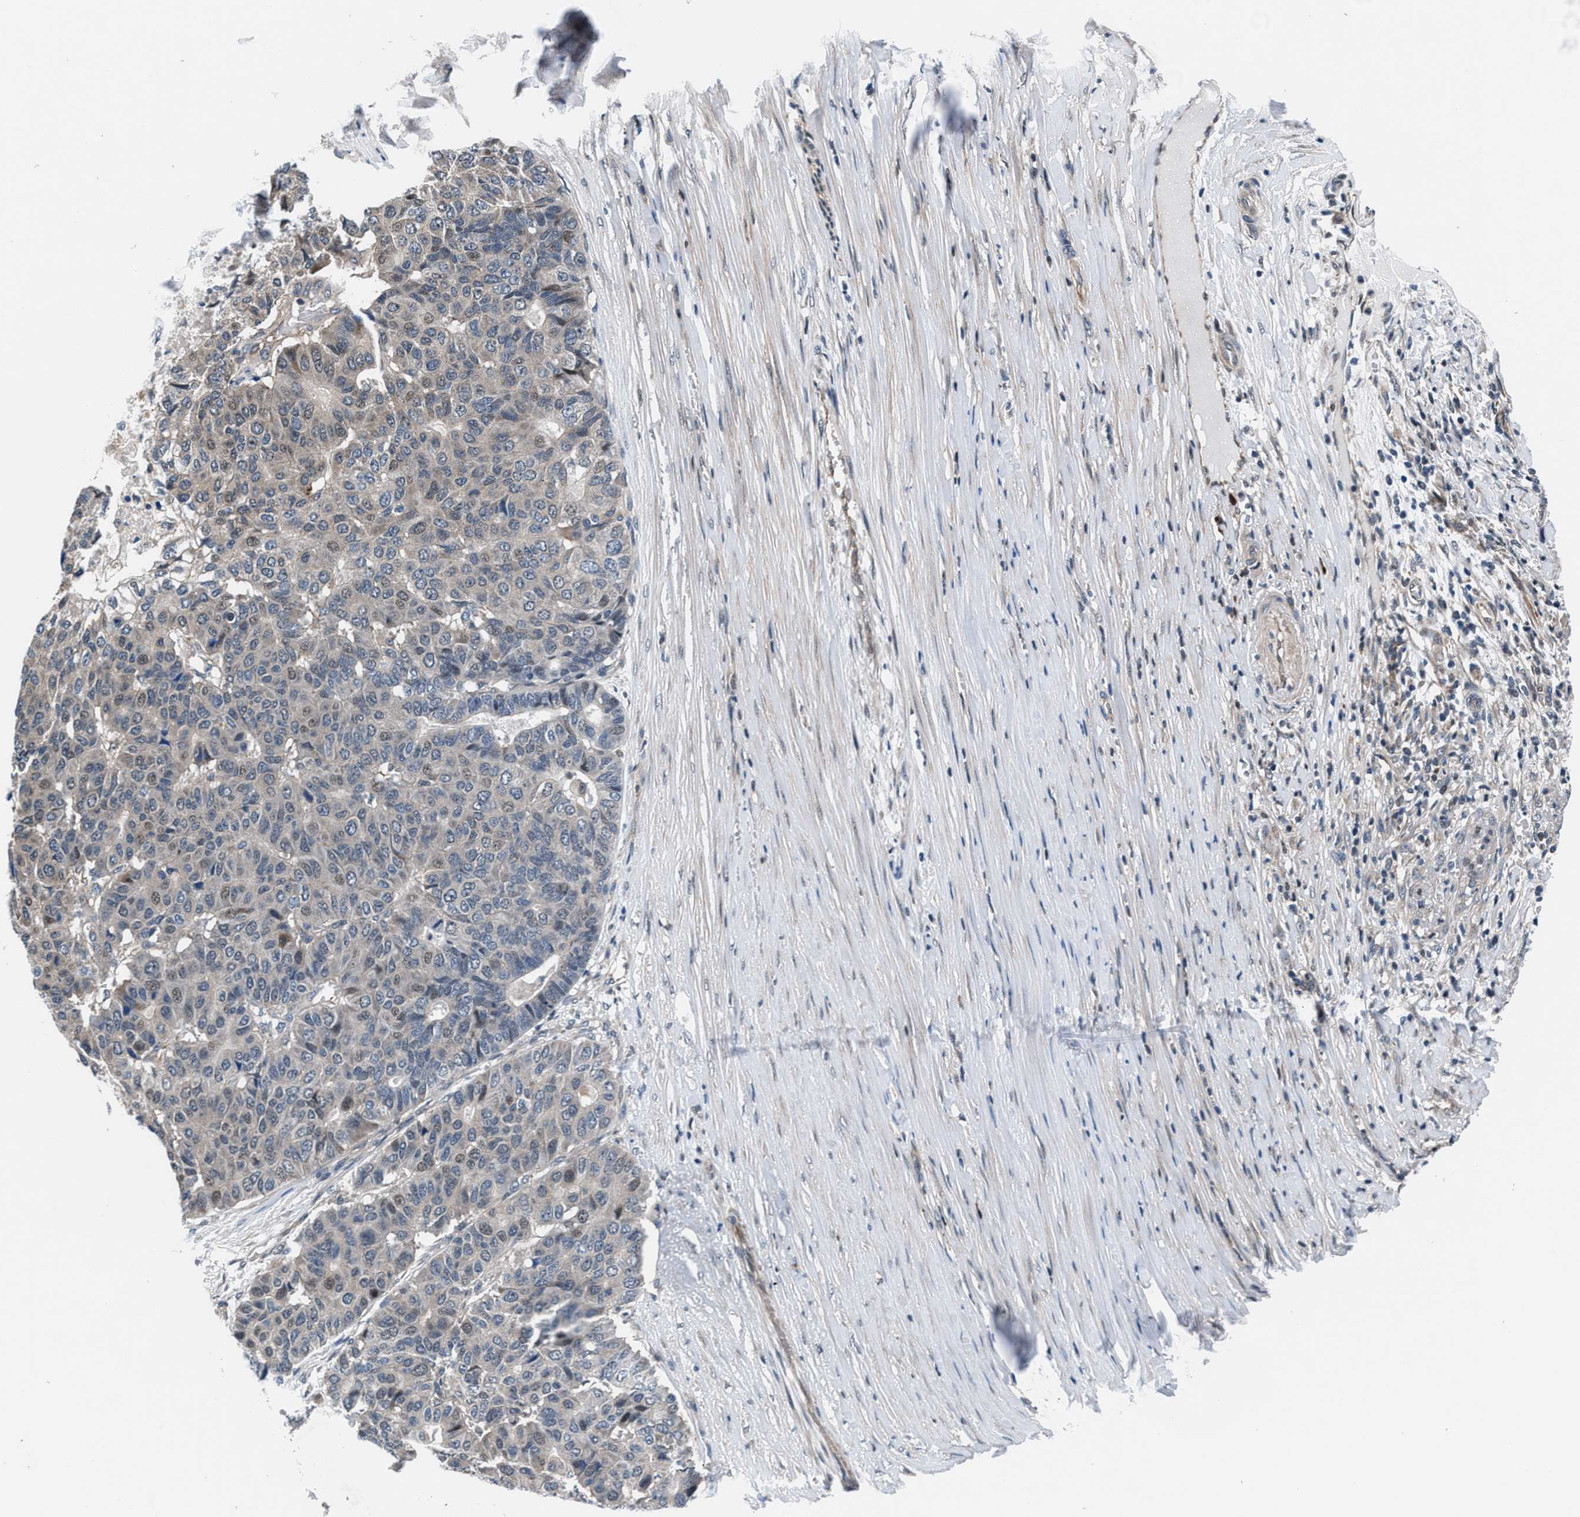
{"staining": {"intensity": "weak", "quantity": "<25%", "location": "cytoplasmic/membranous,nuclear"}, "tissue": "pancreatic cancer", "cell_type": "Tumor cells", "image_type": "cancer", "snomed": [{"axis": "morphology", "description": "Adenocarcinoma, NOS"}, {"axis": "topography", "description": "Pancreas"}], "caption": "Protein analysis of pancreatic adenocarcinoma displays no significant staining in tumor cells.", "gene": "PRPSAP2", "patient": {"sex": "male", "age": 50}}